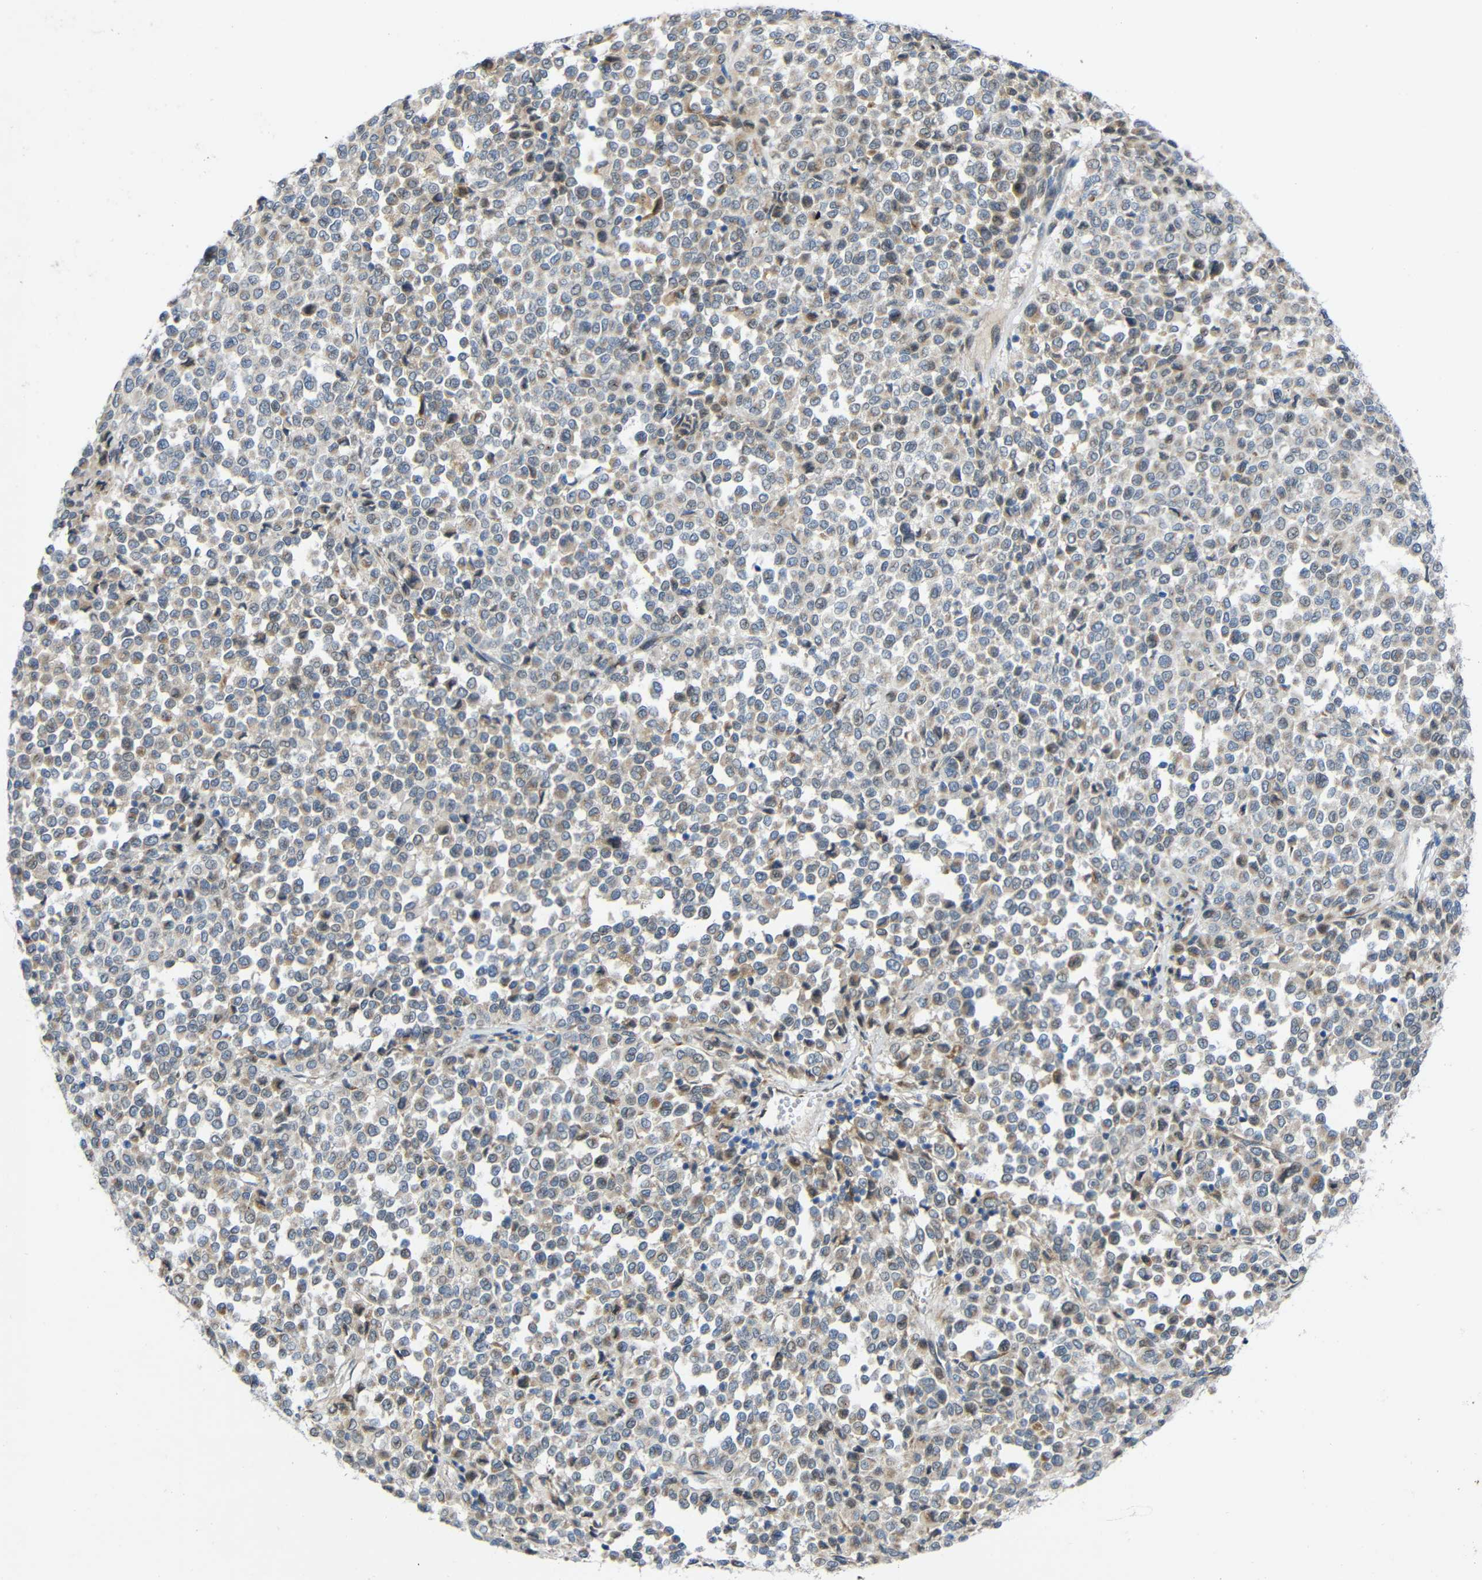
{"staining": {"intensity": "weak", "quantity": ">75%", "location": "cytoplasmic/membranous"}, "tissue": "melanoma", "cell_type": "Tumor cells", "image_type": "cancer", "snomed": [{"axis": "morphology", "description": "Malignant melanoma, Metastatic site"}, {"axis": "topography", "description": "Pancreas"}], "caption": "Malignant melanoma (metastatic site) stained with a protein marker demonstrates weak staining in tumor cells.", "gene": "TMEM25", "patient": {"sex": "female", "age": 30}}